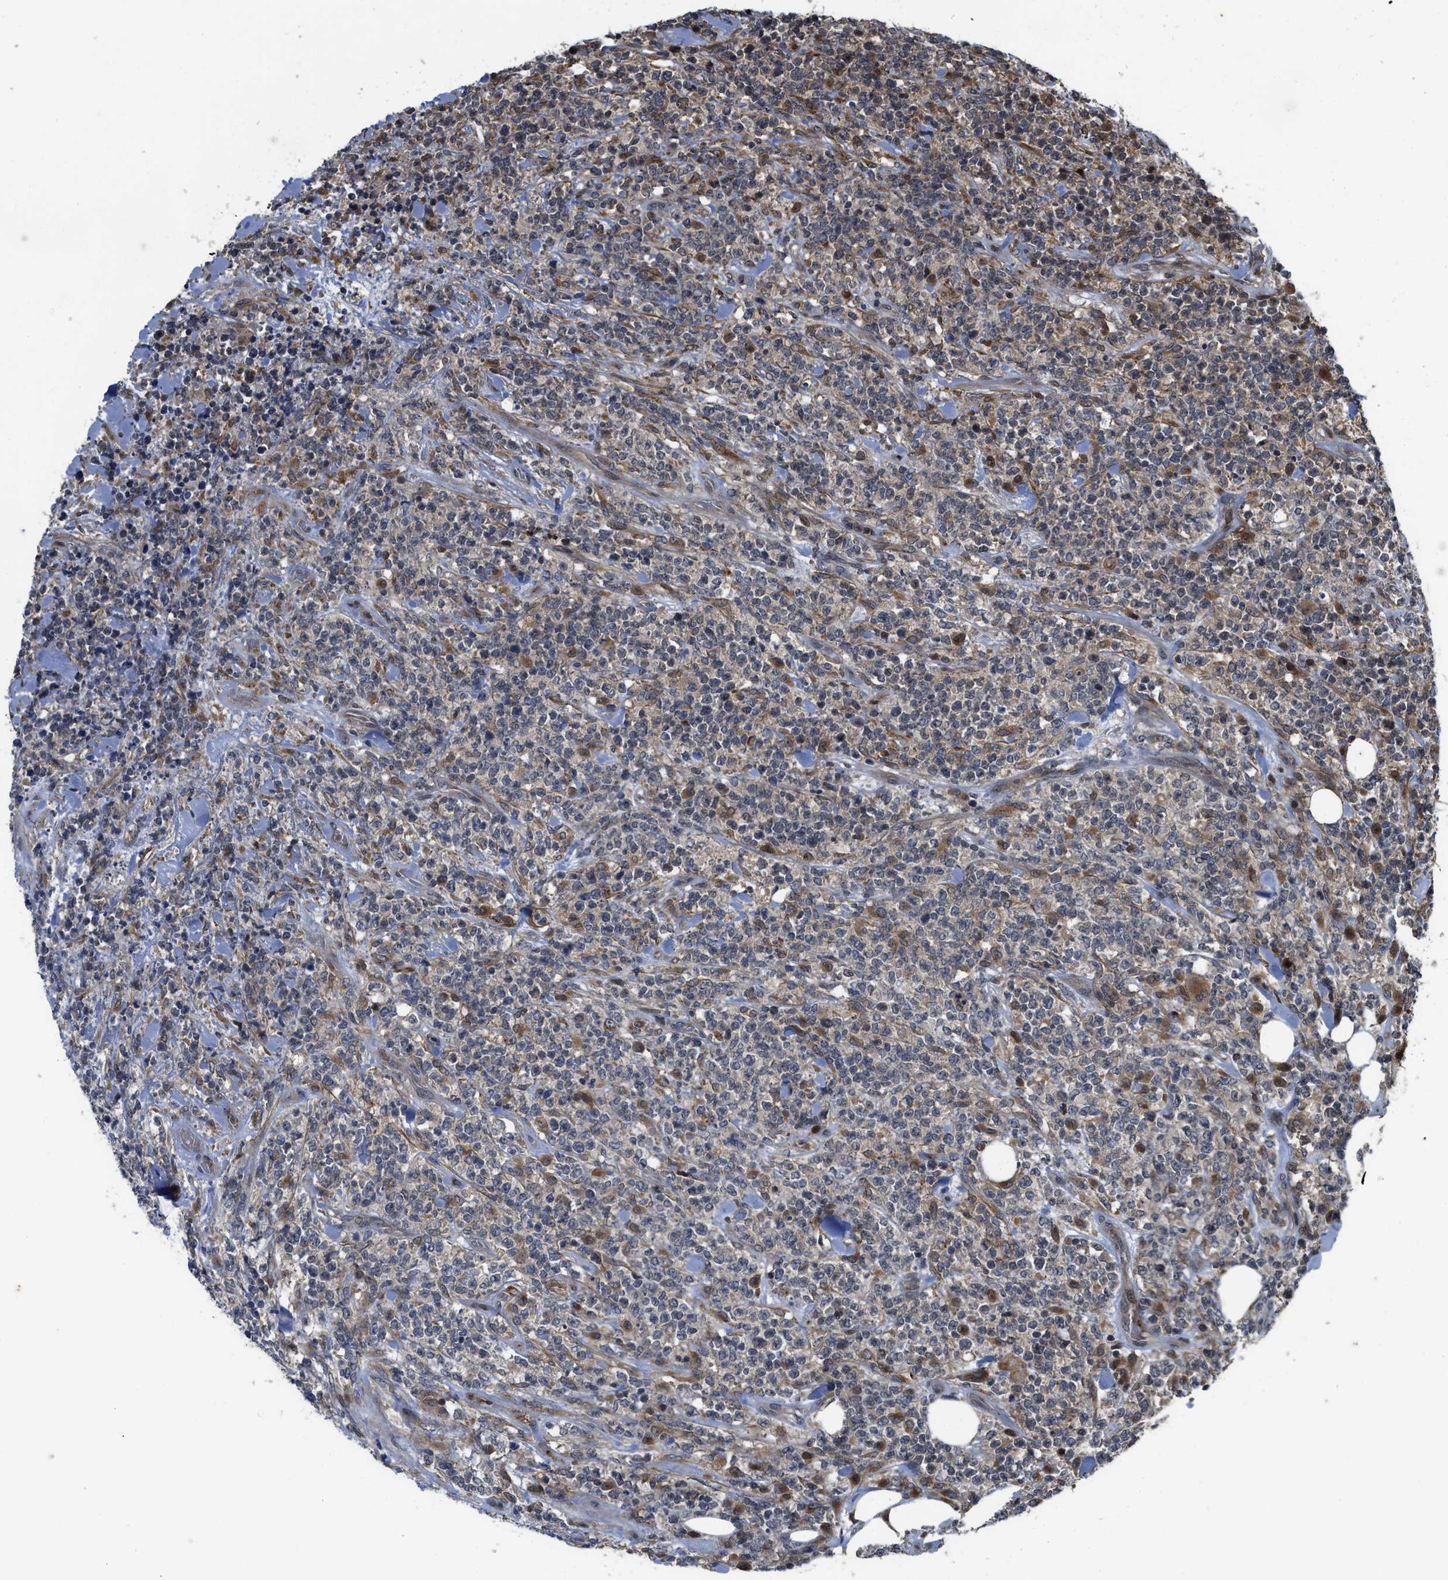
{"staining": {"intensity": "moderate", "quantity": "25%-75%", "location": "cytoplasmic/membranous,nuclear"}, "tissue": "lymphoma", "cell_type": "Tumor cells", "image_type": "cancer", "snomed": [{"axis": "morphology", "description": "Malignant lymphoma, non-Hodgkin's type, High grade"}, {"axis": "topography", "description": "Soft tissue"}], "caption": "An immunohistochemistry micrograph of tumor tissue is shown. Protein staining in brown shows moderate cytoplasmic/membranous and nuclear positivity in lymphoma within tumor cells. Nuclei are stained in blue.", "gene": "DNAJC28", "patient": {"sex": "male", "age": 18}}